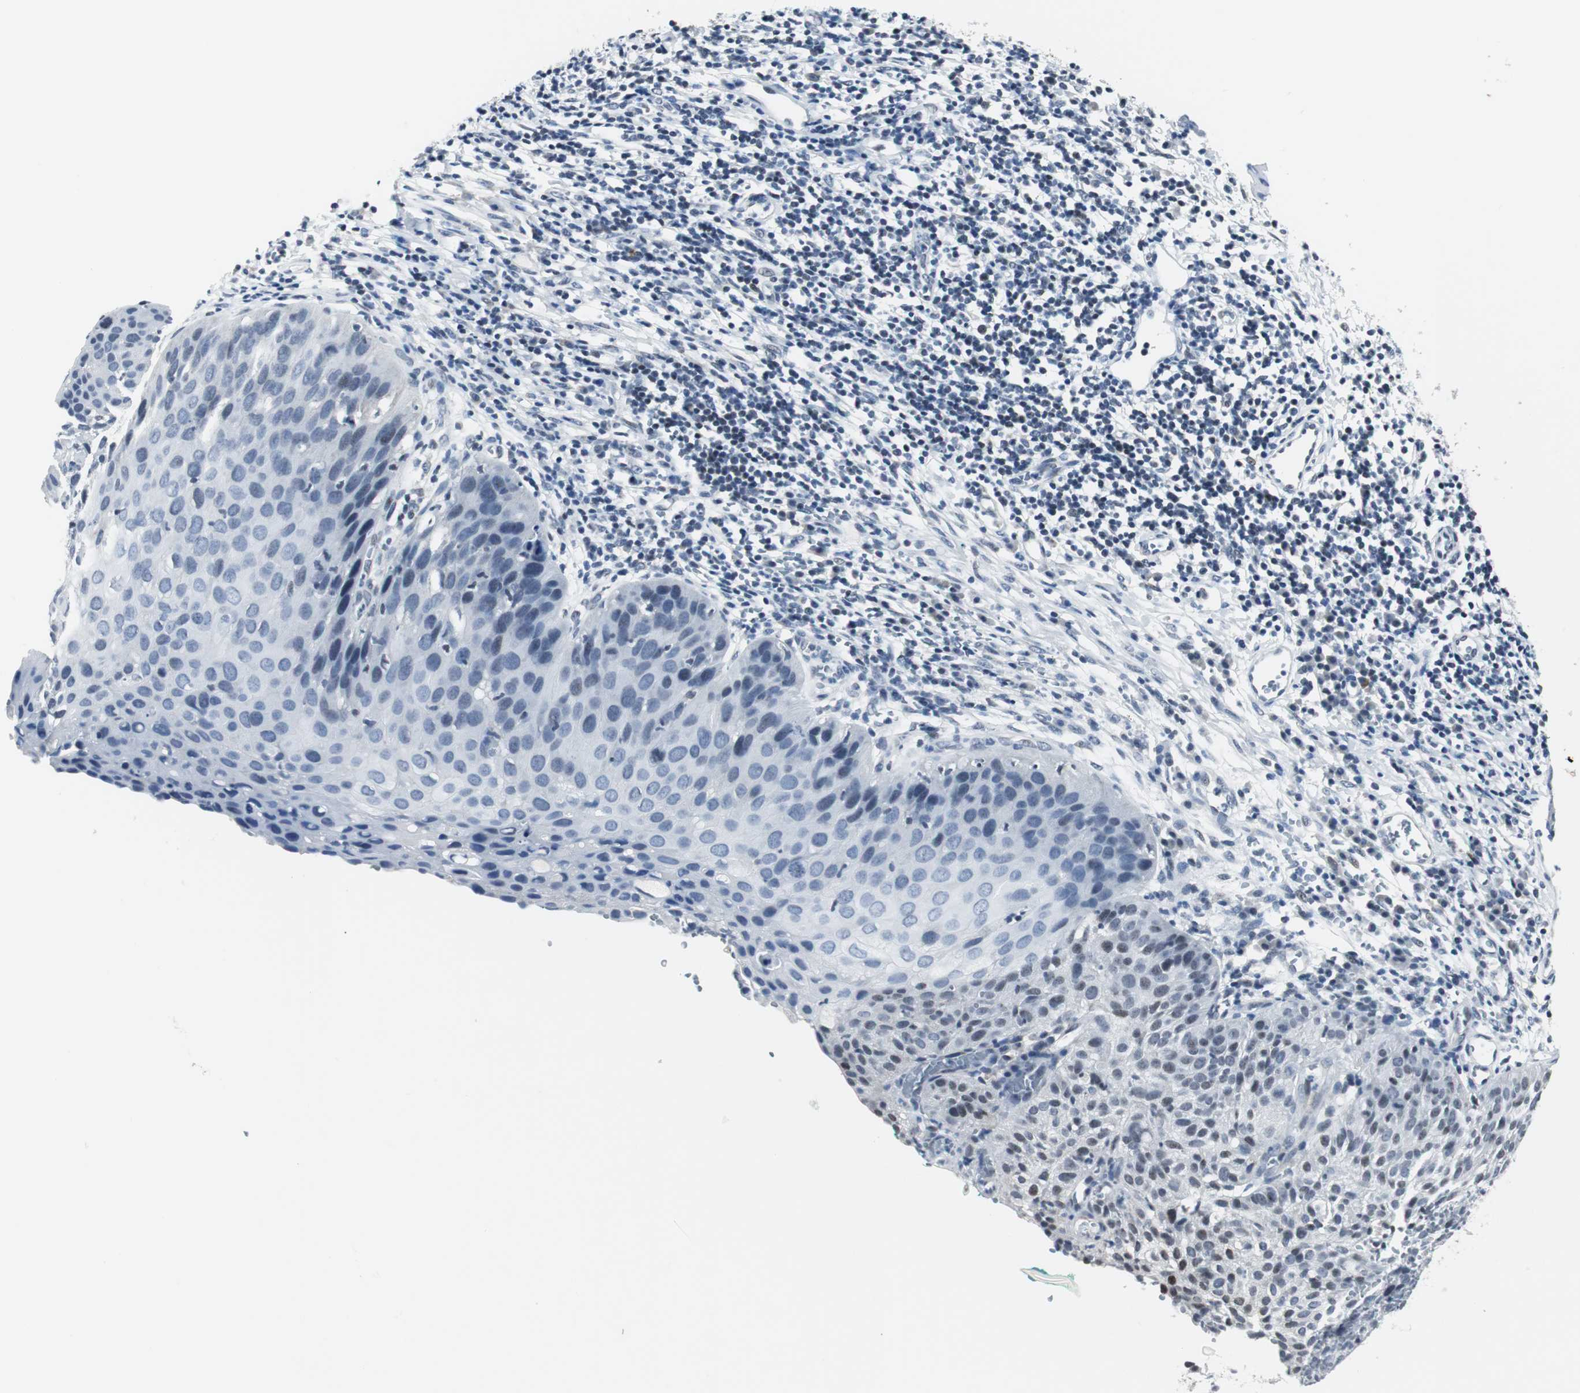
{"staining": {"intensity": "weak", "quantity": "<25%", "location": "nuclear"}, "tissue": "cervical cancer", "cell_type": "Tumor cells", "image_type": "cancer", "snomed": [{"axis": "morphology", "description": "Squamous cell carcinoma, NOS"}, {"axis": "topography", "description": "Cervix"}], "caption": "There is no significant positivity in tumor cells of cervical squamous cell carcinoma.", "gene": "MTA1", "patient": {"sex": "female", "age": 38}}